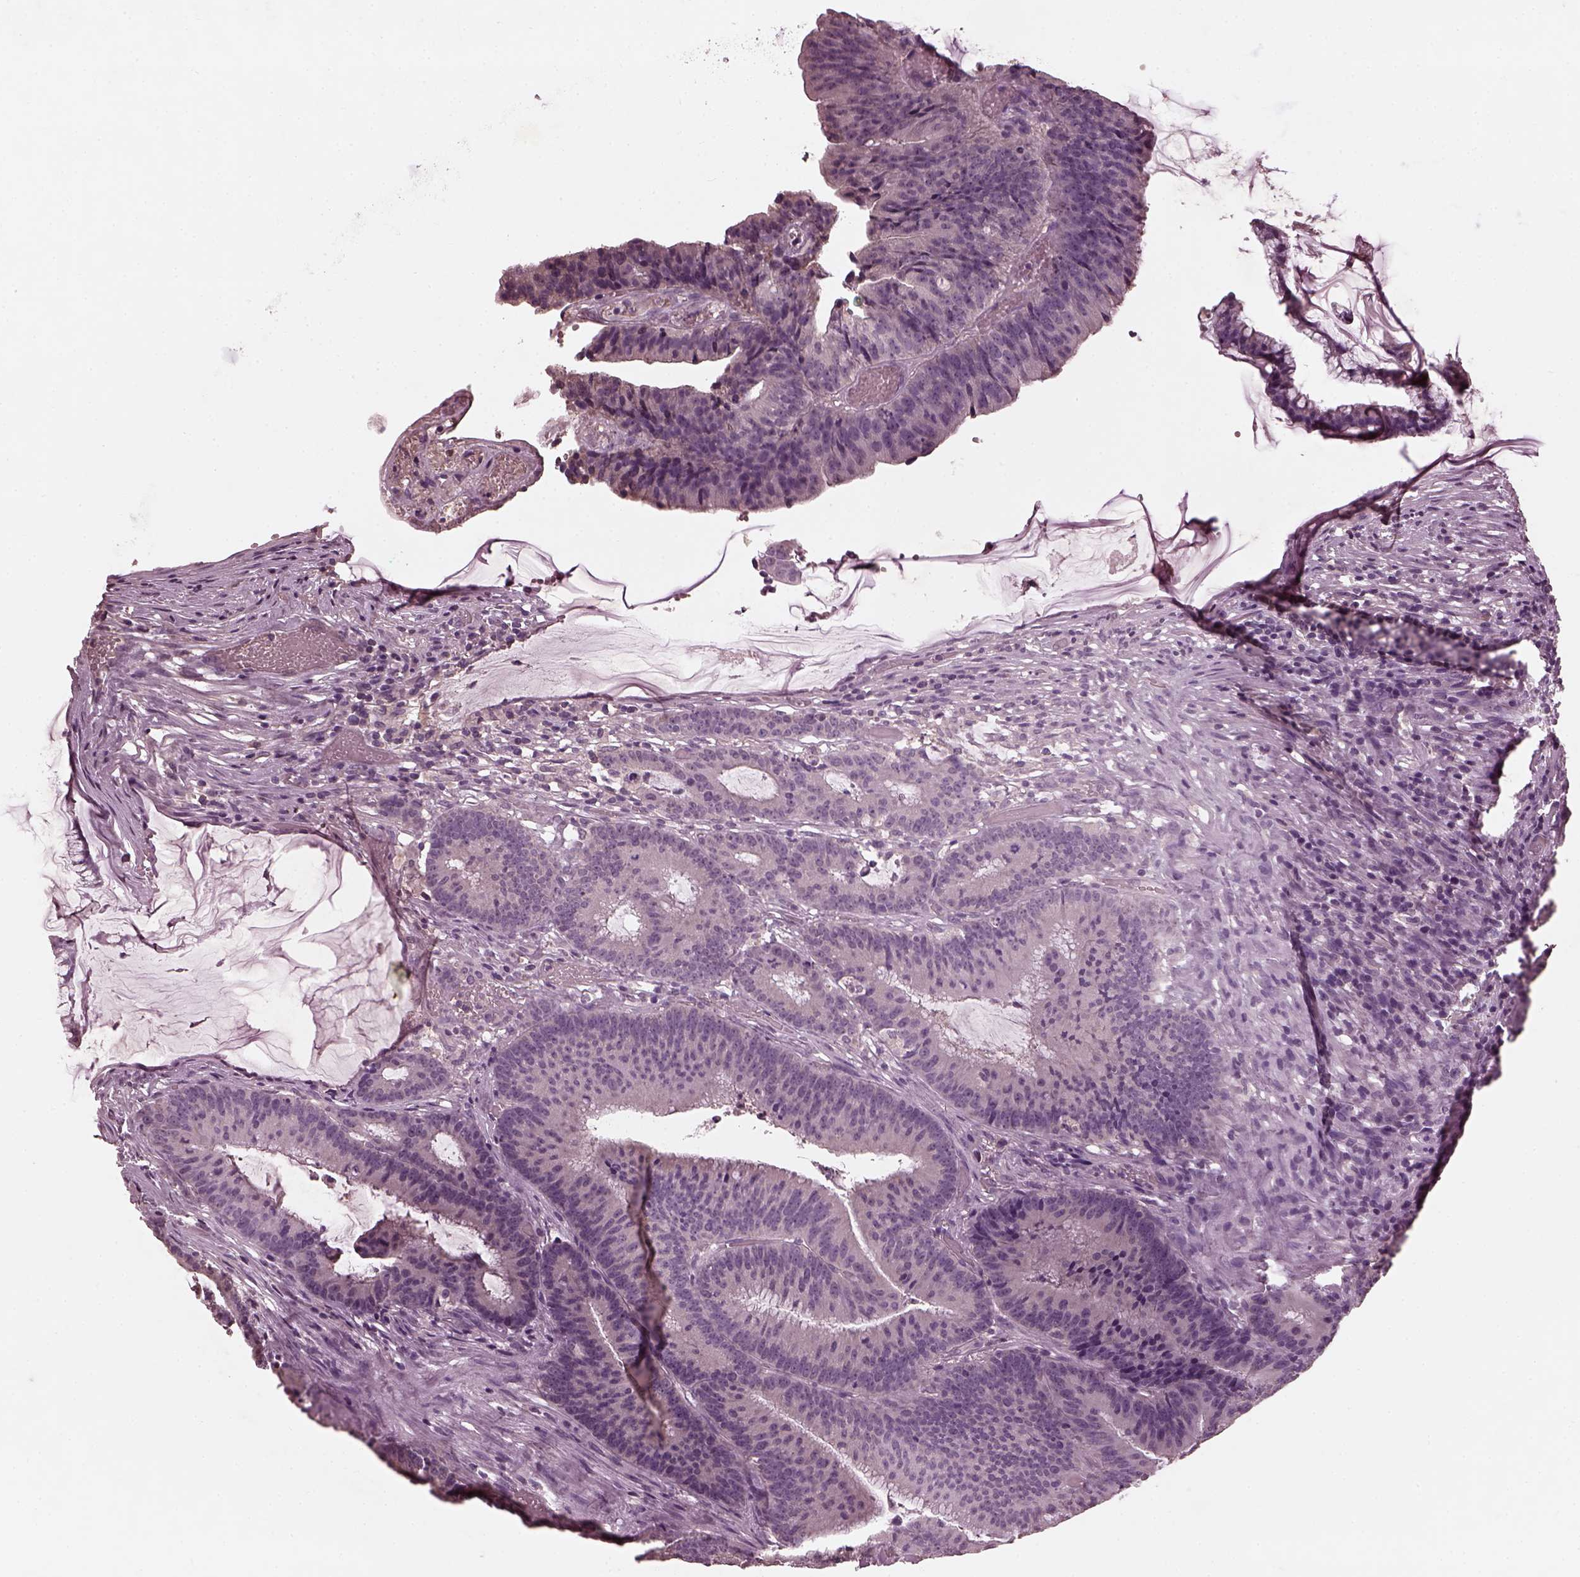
{"staining": {"intensity": "negative", "quantity": "none", "location": "none"}, "tissue": "colorectal cancer", "cell_type": "Tumor cells", "image_type": "cancer", "snomed": [{"axis": "morphology", "description": "Adenocarcinoma, NOS"}, {"axis": "topography", "description": "Colon"}], "caption": "Immunohistochemistry photomicrograph of neoplastic tissue: human colorectal cancer stained with DAB exhibits no significant protein staining in tumor cells. (DAB (3,3'-diaminobenzidine) immunohistochemistry (IHC) visualized using brightfield microscopy, high magnification).", "gene": "FRRS1L", "patient": {"sex": "female", "age": 78}}